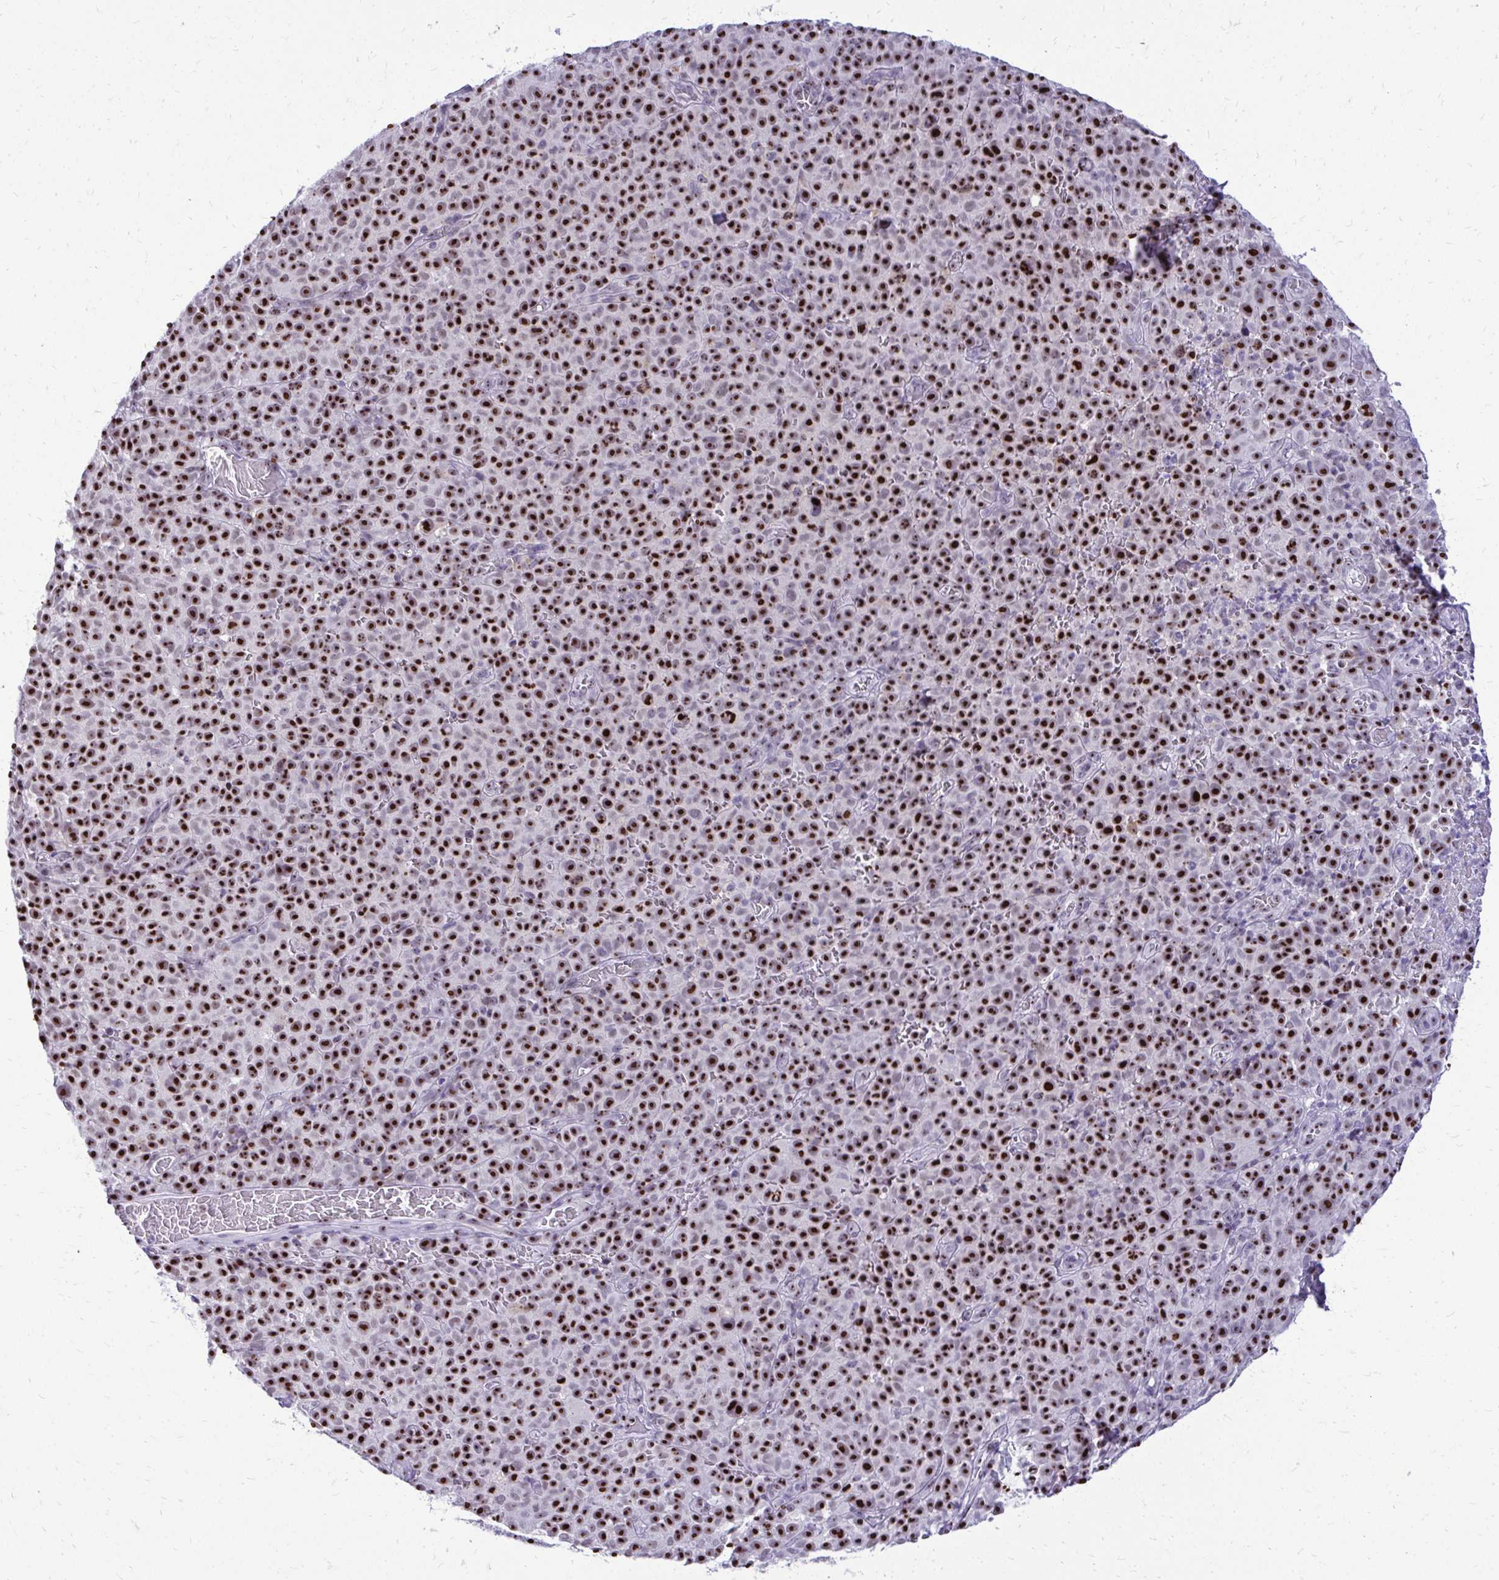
{"staining": {"intensity": "strong", "quantity": ">75%", "location": "nuclear"}, "tissue": "melanoma", "cell_type": "Tumor cells", "image_type": "cancer", "snomed": [{"axis": "morphology", "description": "Malignant melanoma, NOS"}, {"axis": "topography", "description": "Skin"}], "caption": "A photomicrograph showing strong nuclear staining in about >75% of tumor cells in malignant melanoma, as visualized by brown immunohistochemical staining.", "gene": "NIFK", "patient": {"sex": "female", "age": 82}}